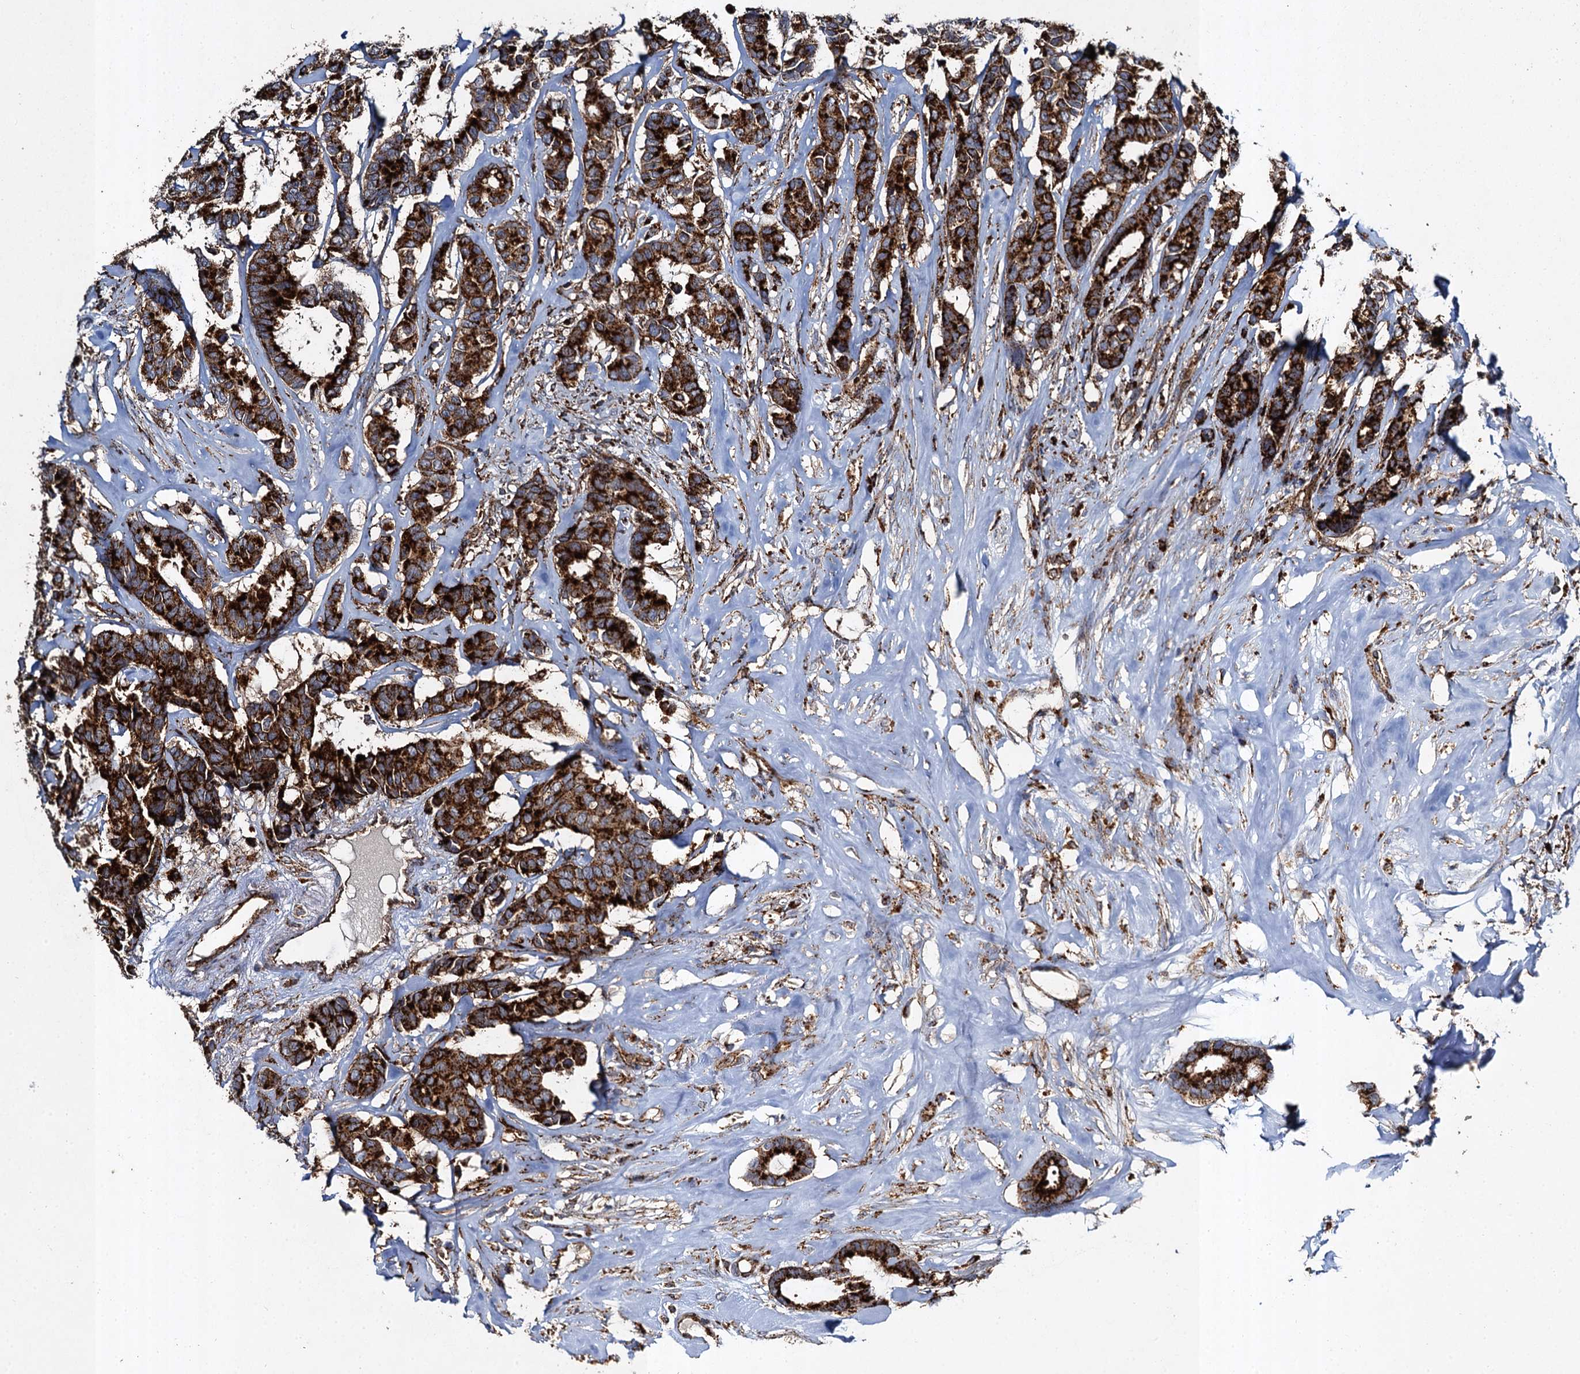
{"staining": {"intensity": "strong", "quantity": ">75%", "location": "cytoplasmic/membranous"}, "tissue": "breast cancer", "cell_type": "Tumor cells", "image_type": "cancer", "snomed": [{"axis": "morphology", "description": "Duct carcinoma"}, {"axis": "topography", "description": "Breast"}], "caption": "An immunohistochemistry image of neoplastic tissue is shown. Protein staining in brown highlights strong cytoplasmic/membranous positivity in intraductal carcinoma (breast) within tumor cells.", "gene": "GBA1", "patient": {"sex": "female", "age": 87}}